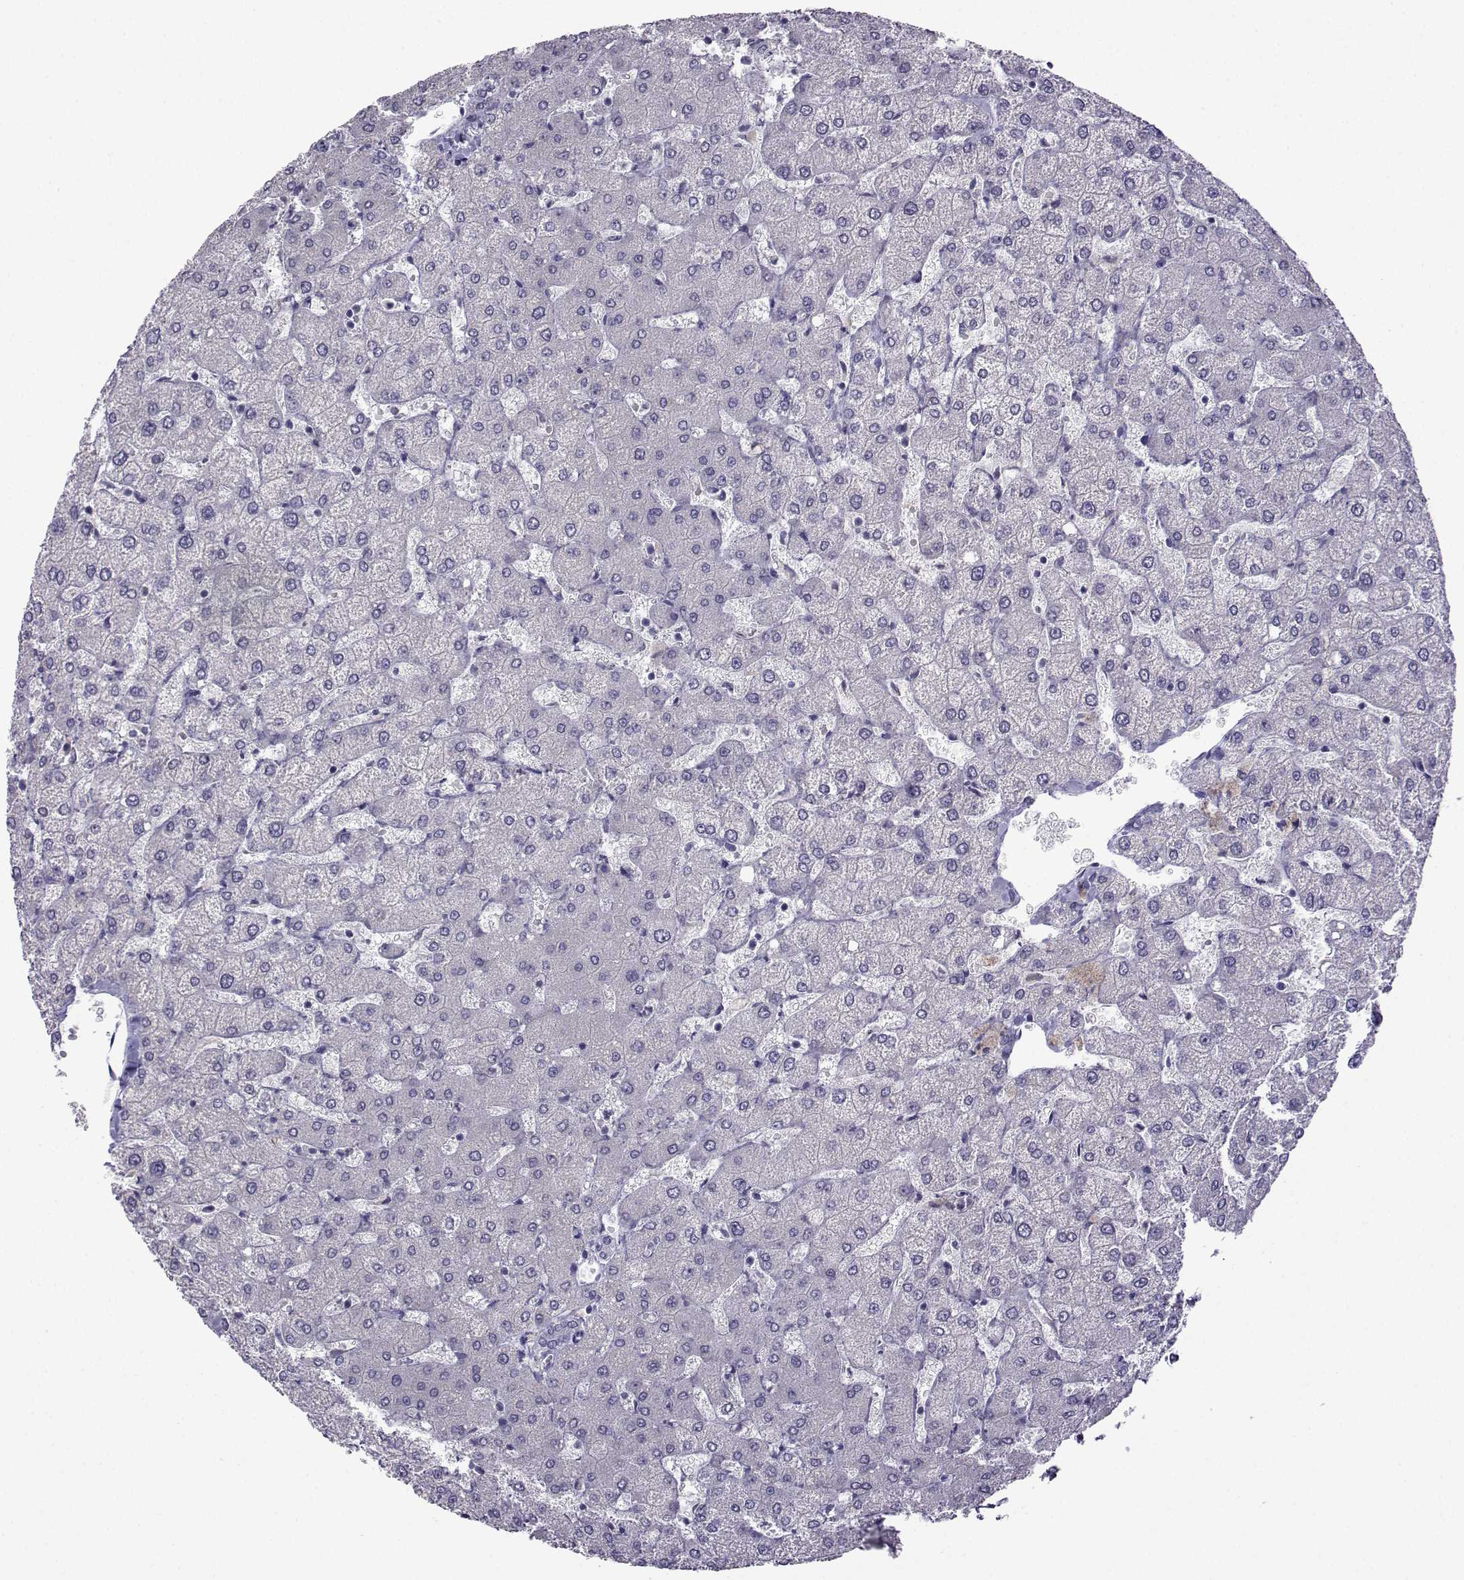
{"staining": {"intensity": "negative", "quantity": "none", "location": "none"}, "tissue": "liver", "cell_type": "Cholangiocytes", "image_type": "normal", "snomed": [{"axis": "morphology", "description": "Normal tissue, NOS"}, {"axis": "topography", "description": "Liver"}], "caption": "This is a micrograph of immunohistochemistry staining of benign liver, which shows no positivity in cholangiocytes.", "gene": "CRYBB1", "patient": {"sex": "female", "age": 54}}